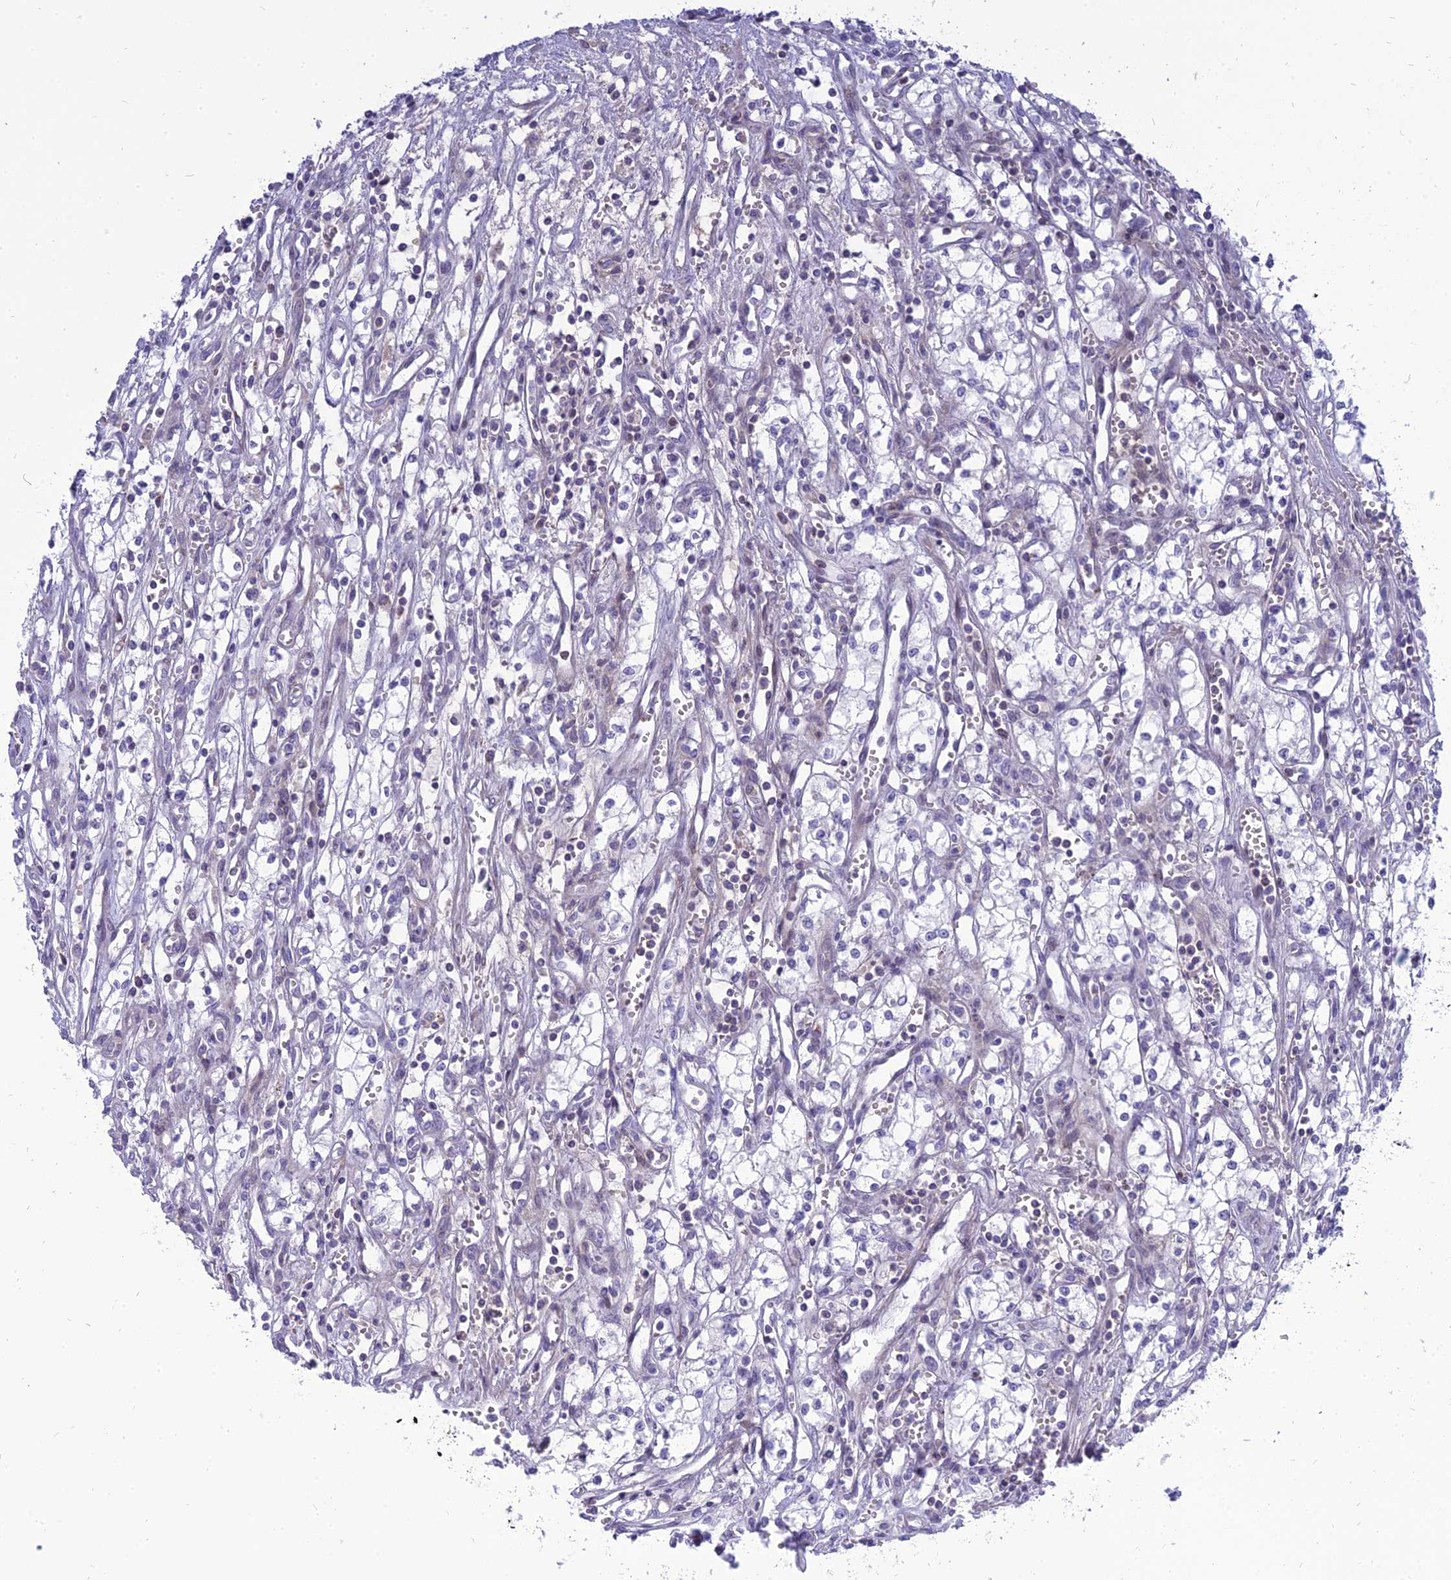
{"staining": {"intensity": "negative", "quantity": "none", "location": "none"}, "tissue": "renal cancer", "cell_type": "Tumor cells", "image_type": "cancer", "snomed": [{"axis": "morphology", "description": "Adenocarcinoma, NOS"}, {"axis": "topography", "description": "Kidney"}], "caption": "This is a histopathology image of immunohistochemistry staining of renal cancer, which shows no staining in tumor cells.", "gene": "MBD3L1", "patient": {"sex": "male", "age": 59}}